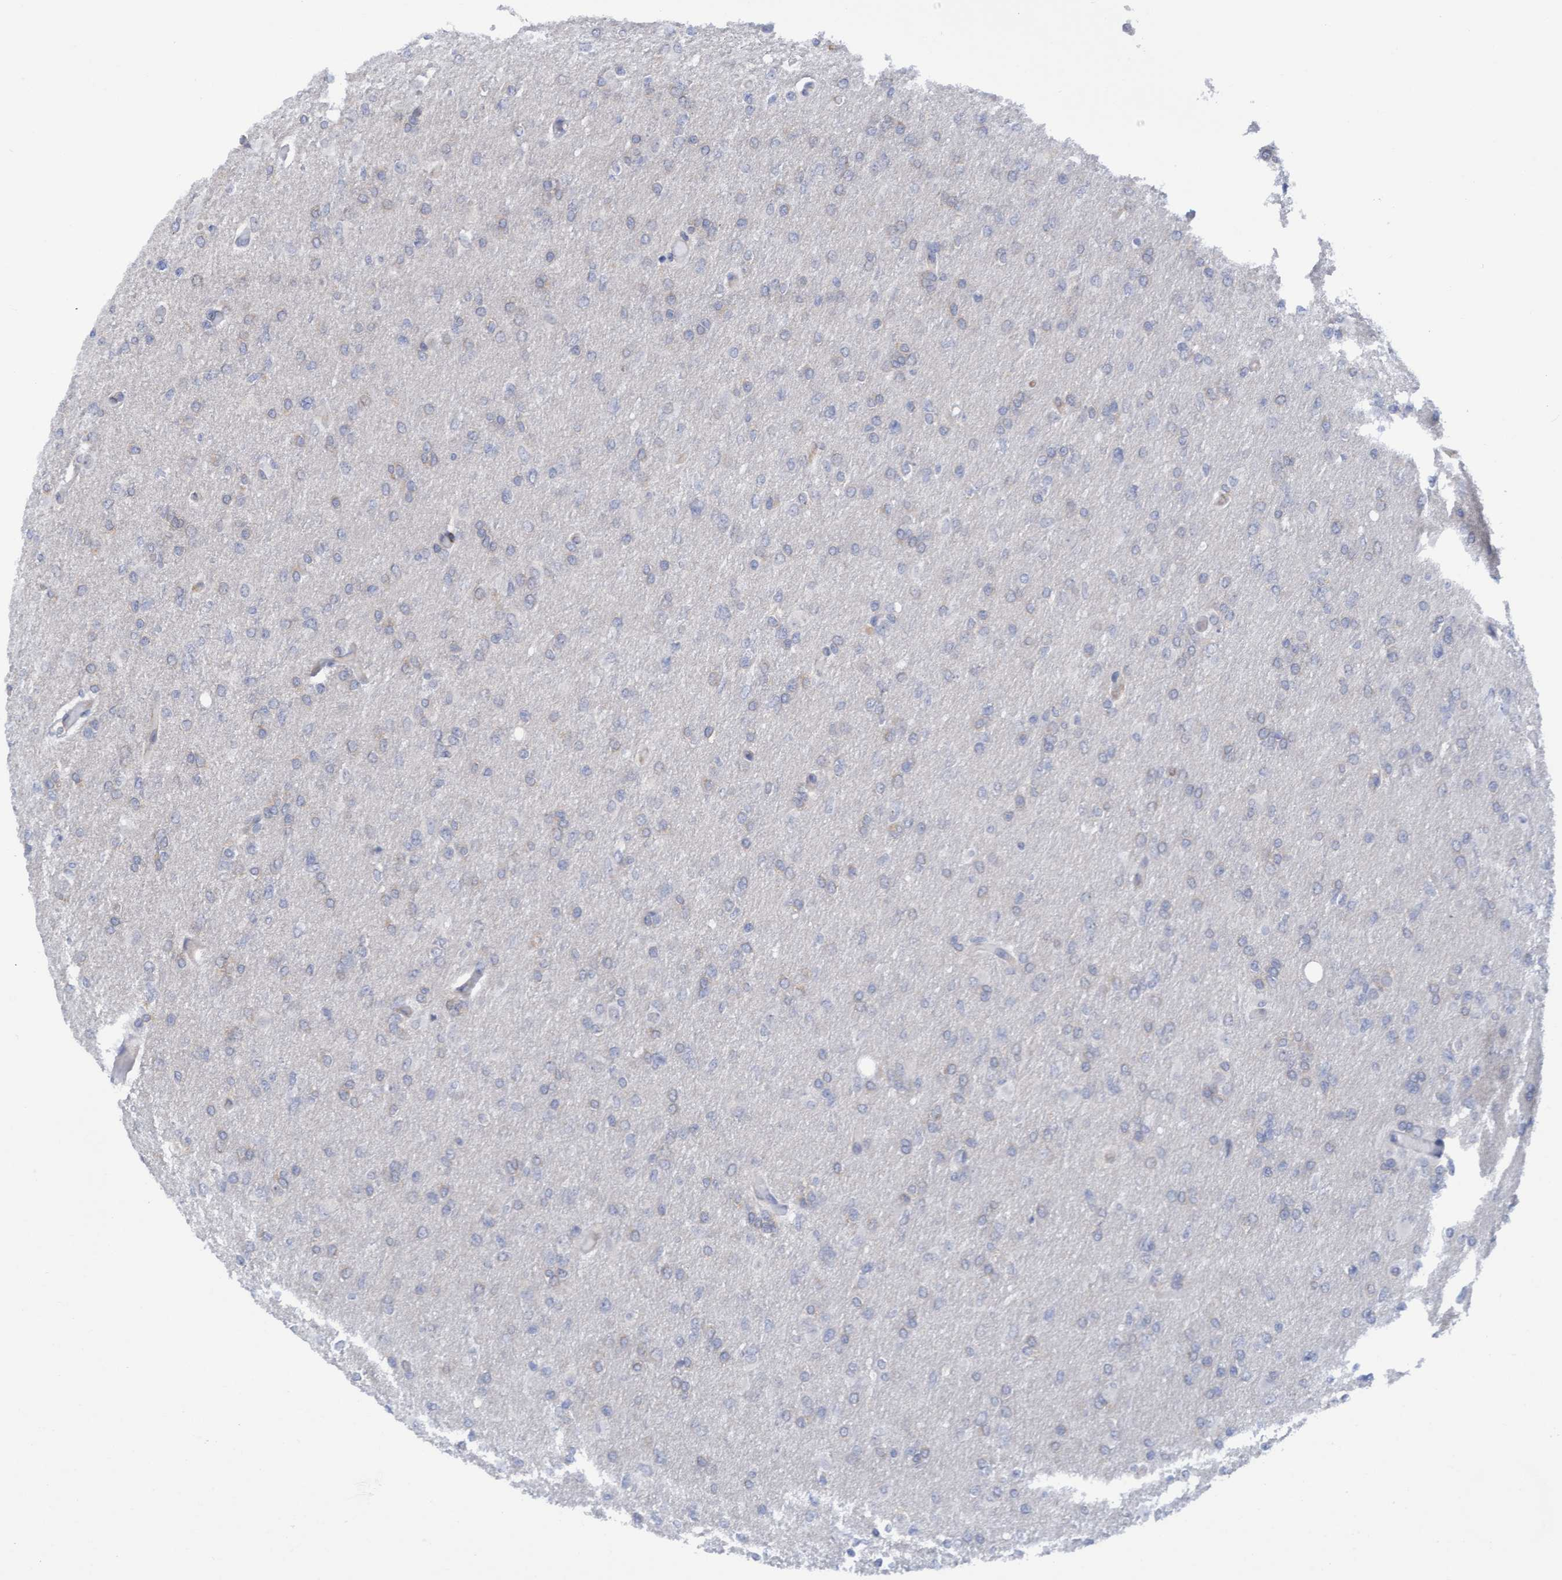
{"staining": {"intensity": "negative", "quantity": "none", "location": "none"}, "tissue": "glioma", "cell_type": "Tumor cells", "image_type": "cancer", "snomed": [{"axis": "morphology", "description": "Glioma, malignant, High grade"}, {"axis": "topography", "description": "Cerebral cortex"}], "caption": "DAB immunohistochemical staining of malignant glioma (high-grade) displays no significant staining in tumor cells.", "gene": "FNBP1", "patient": {"sex": "female", "age": 36}}